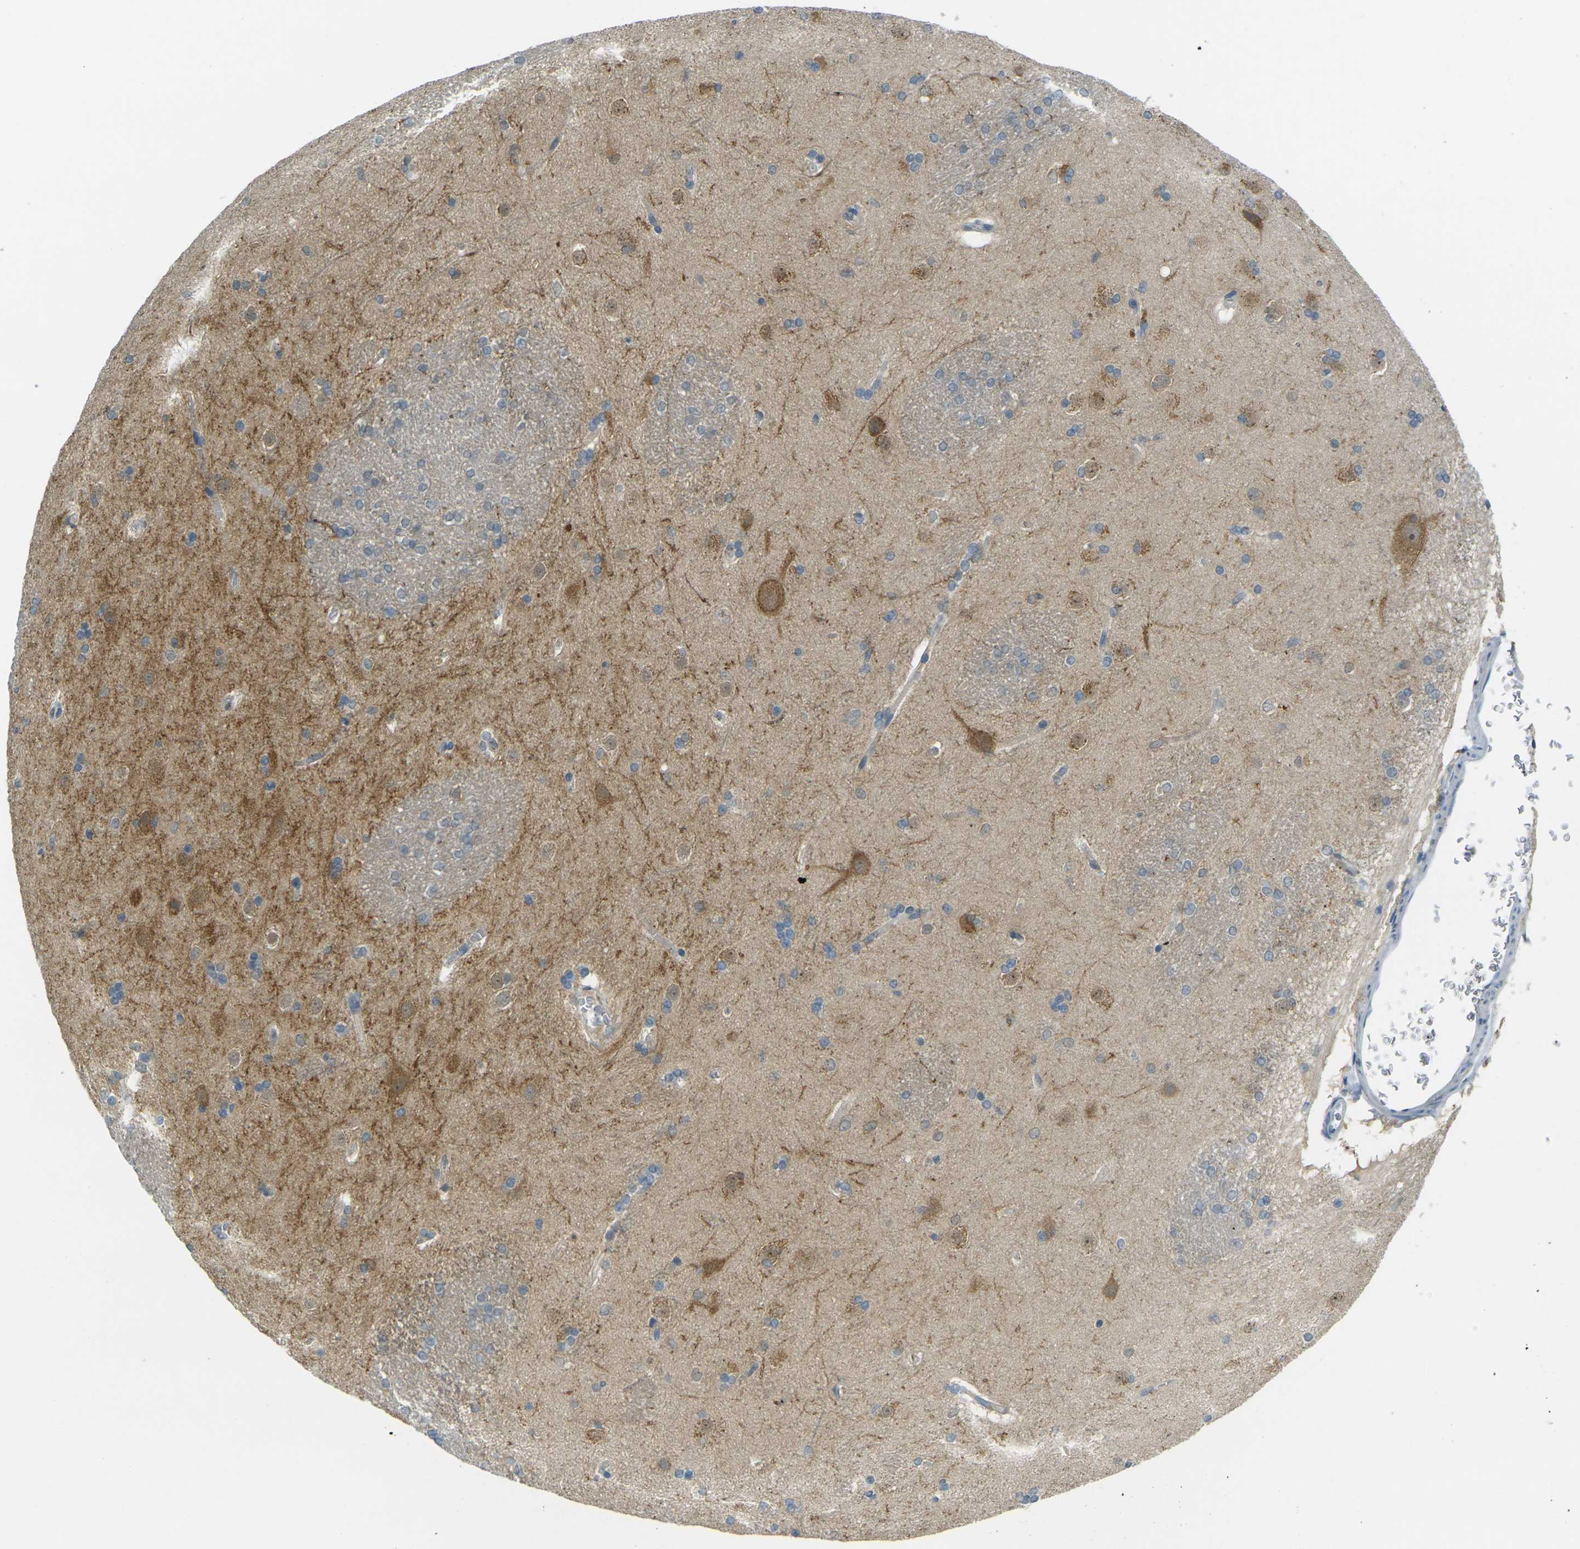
{"staining": {"intensity": "negative", "quantity": "none", "location": "none"}, "tissue": "caudate", "cell_type": "Glial cells", "image_type": "normal", "snomed": [{"axis": "morphology", "description": "Normal tissue, NOS"}, {"axis": "topography", "description": "Lateral ventricle wall"}], "caption": "Glial cells show no significant protein staining in benign caudate. (DAB immunohistochemistry (IHC) with hematoxylin counter stain).", "gene": "SPTBN2", "patient": {"sex": "female", "age": 19}}